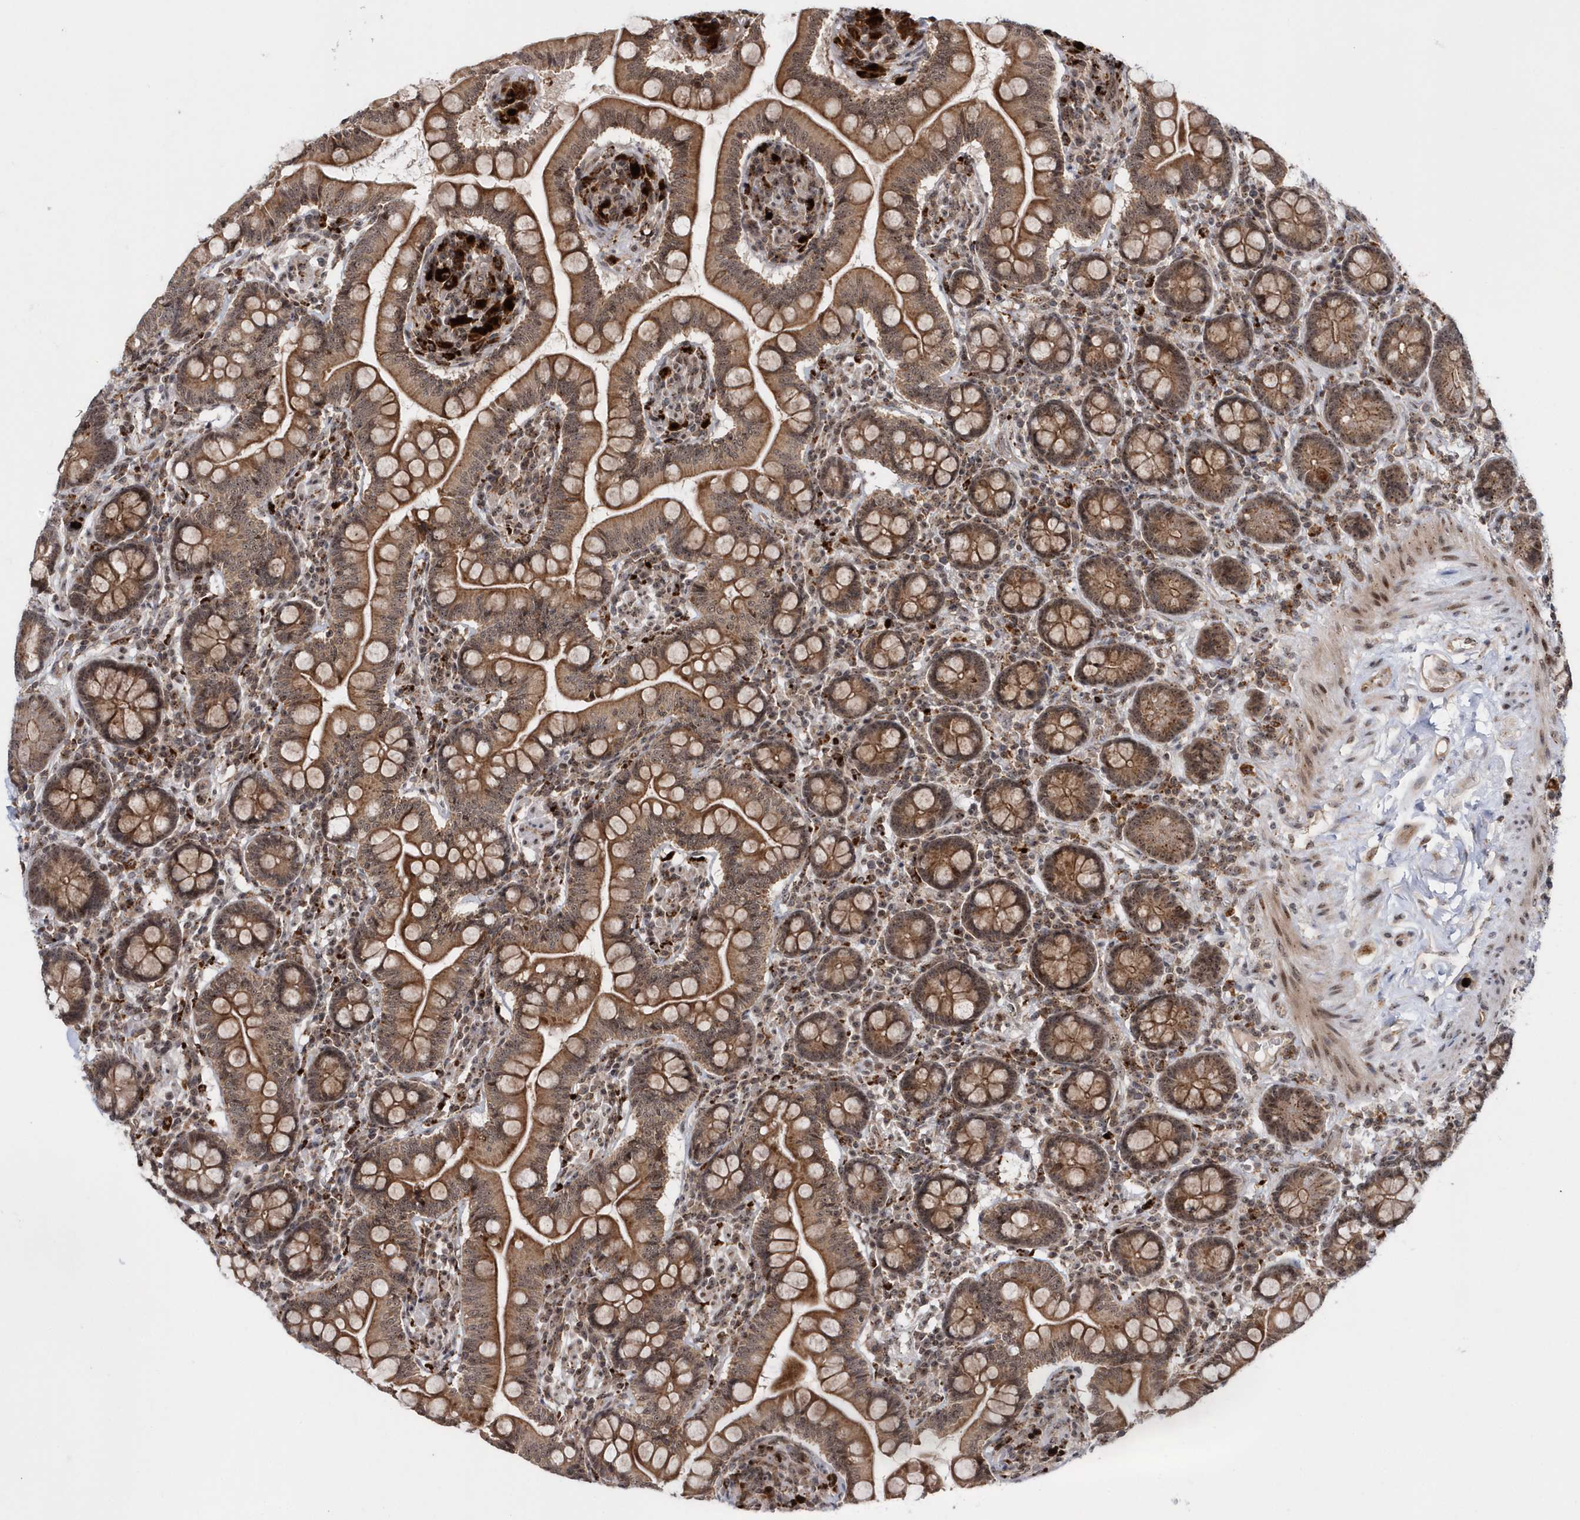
{"staining": {"intensity": "moderate", "quantity": ">75%", "location": "cytoplasmic/membranous,nuclear"}, "tissue": "small intestine", "cell_type": "Glandular cells", "image_type": "normal", "snomed": [{"axis": "morphology", "description": "Normal tissue, NOS"}, {"axis": "topography", "description": "Small intestine"}], "caption": "This histopathology image reveals IHC staining of unremarkable human small intestine, with medium moderate cytoplasmic/membranous,nuclear expression in about >75% of glandular cells.", "gene": "SOWAHB", "patient": {"sex": "female", "age": 64}}